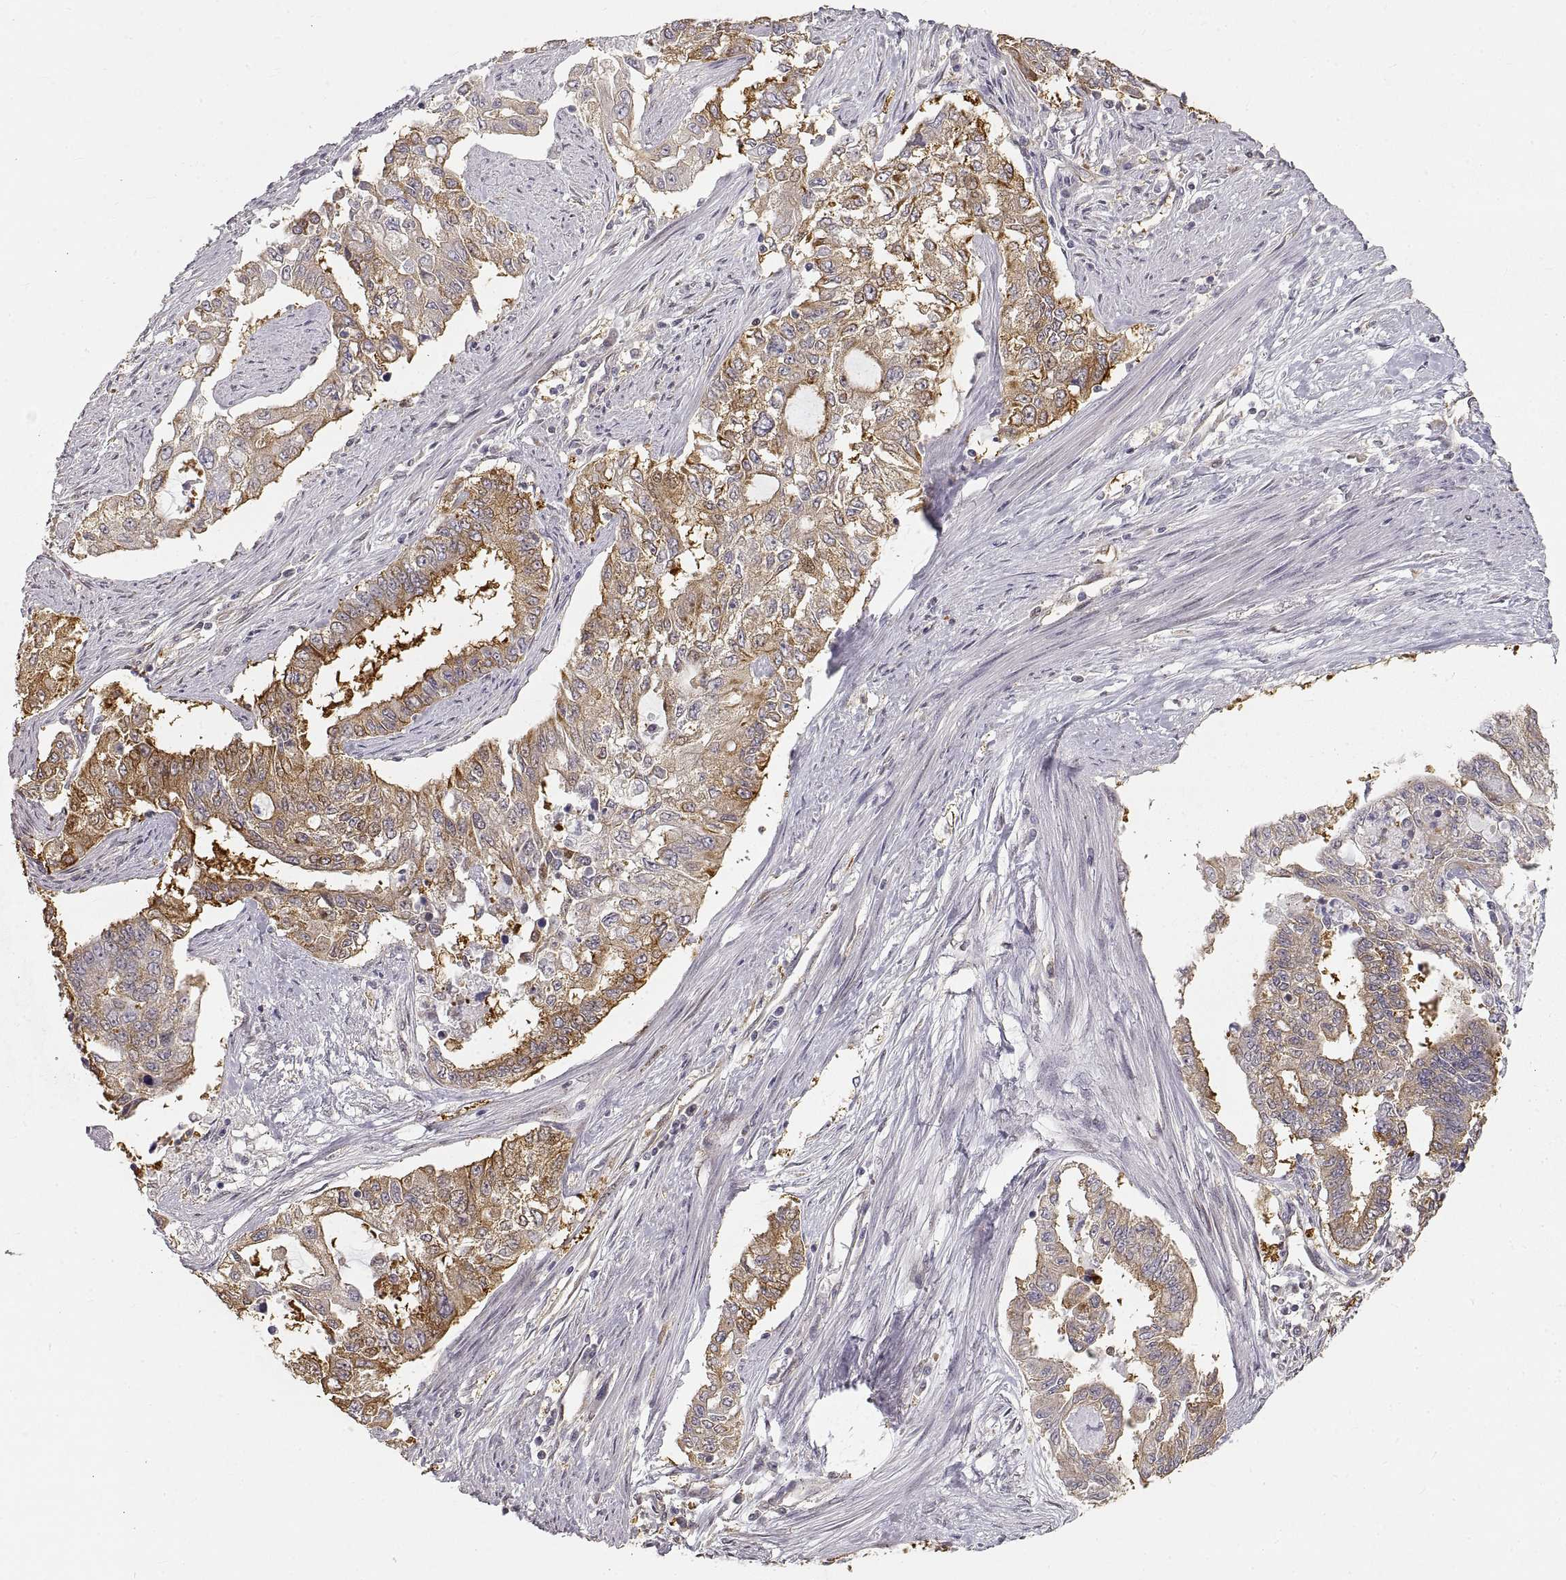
{"staining": {"intensity": "moderate", "quantity": "25%-75%", "location": "cytoplasmic/membranous"}, "tissue": "endometrial cancer", "cell_type": "Tumor cells", "image_type": "cancer", "snomed": [{"axis": "morphology", "description": "Adenocarcinoma, NOS"}, {"axis": "topography", "description": "Uterus"}], "caption": "Endometrial adenocarcinoma stained for a protein displays moderate cytoplasmic/membranous positivity in tumor cells.", "gene": "HSP90AB1", "patient": {"sex": "female", "age": 59}}